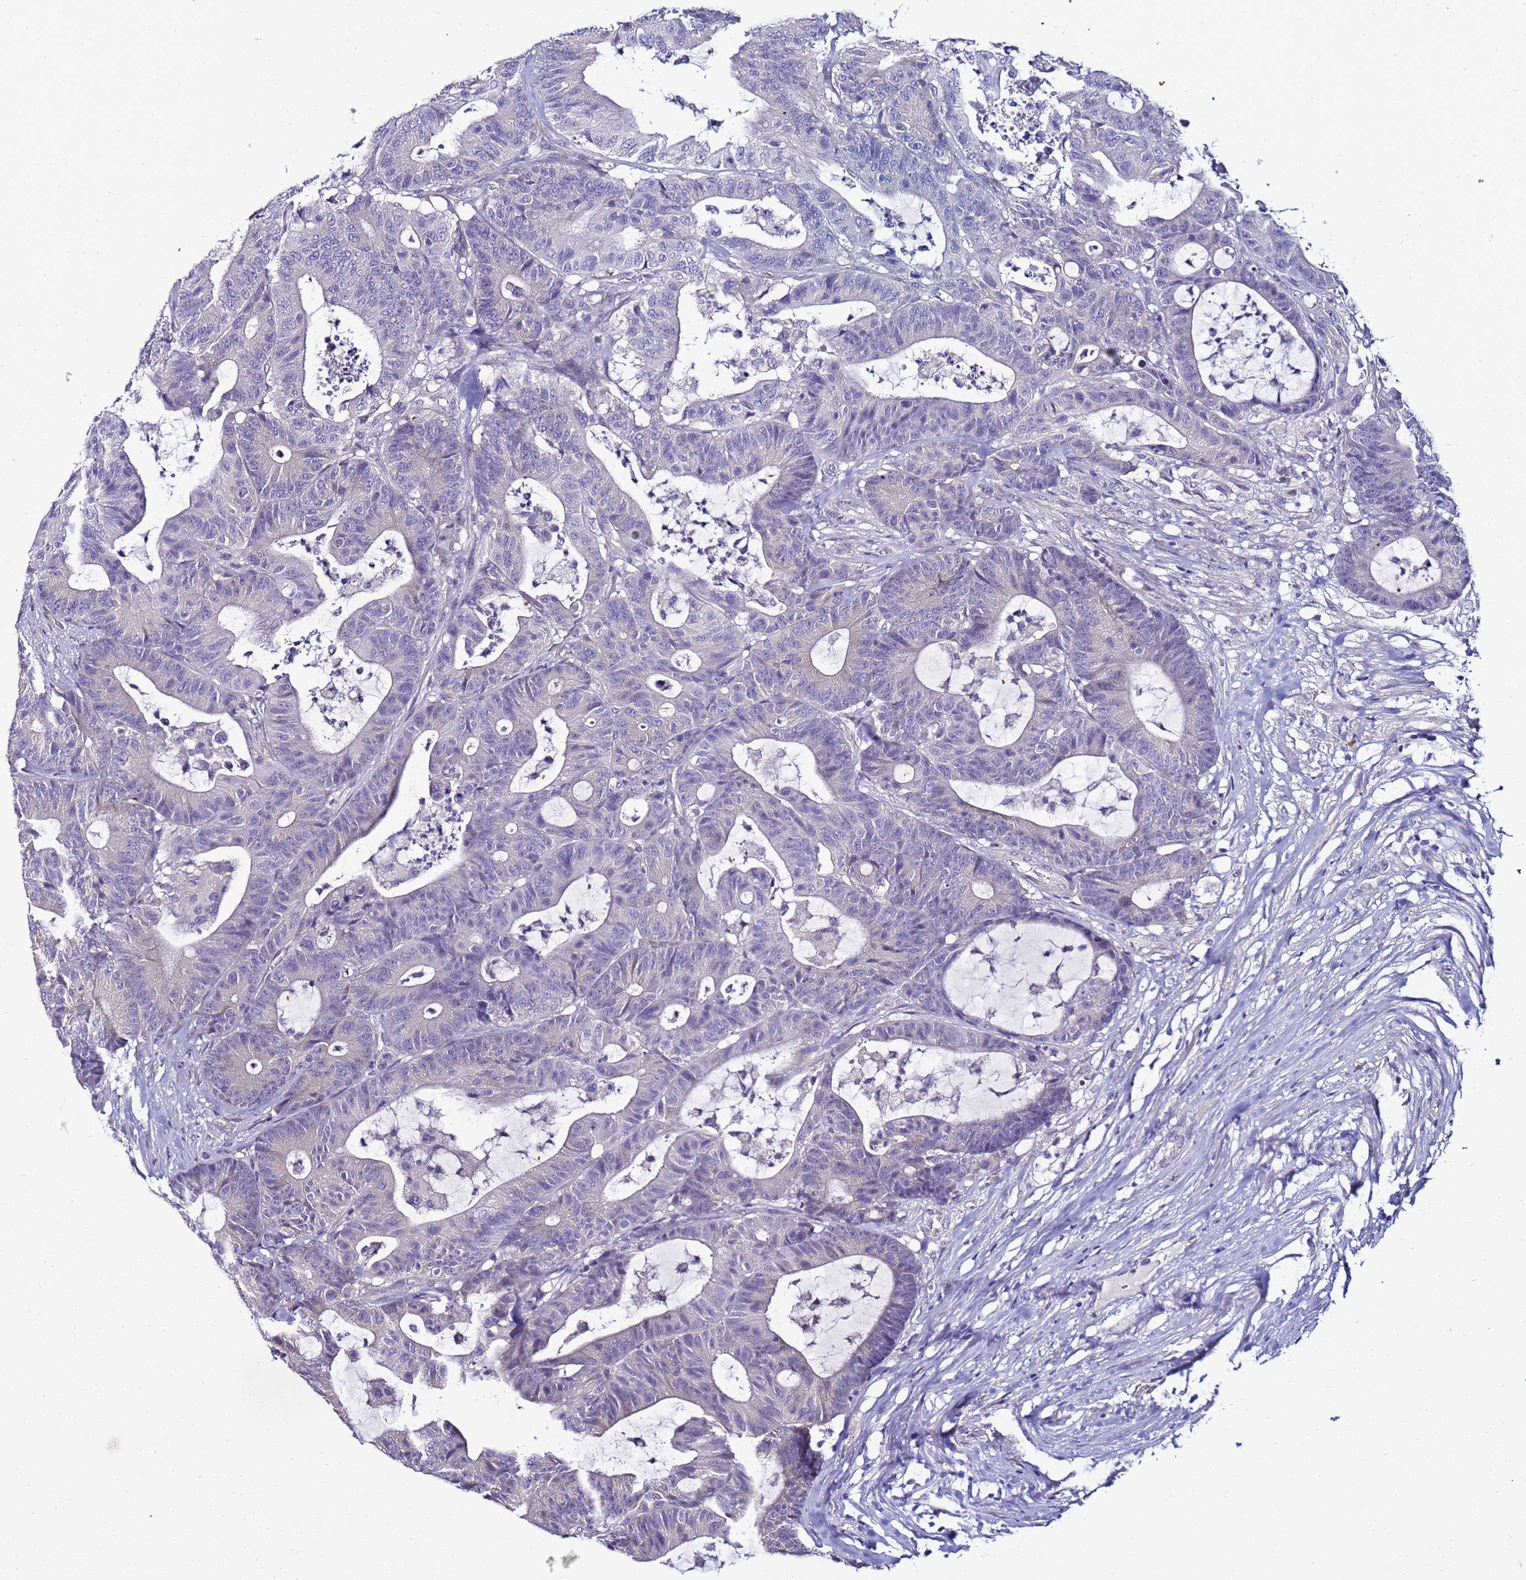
{"staining": {"intensity": "negative", "quantity": "none", "location": "none"}, "tissue": "colorectal cancer", "cell_type": "Tumor cells", "image_type": "cancer", "snomed": [{"axis": "morphology", "description": "Adenocarcinoma, NOS"}, {"axis": "topography", "description": "Colon"}], "caption": "A high-resolution micrograph shows IHC staining of adenocarcinoma (colorectal), which reveals no significant expression in tumor cells. (Immunohistochemistry, brightfield microscopy, high magnification).", "gene": "FAM166B", "patient": {"sex": "female", "age": 84}}